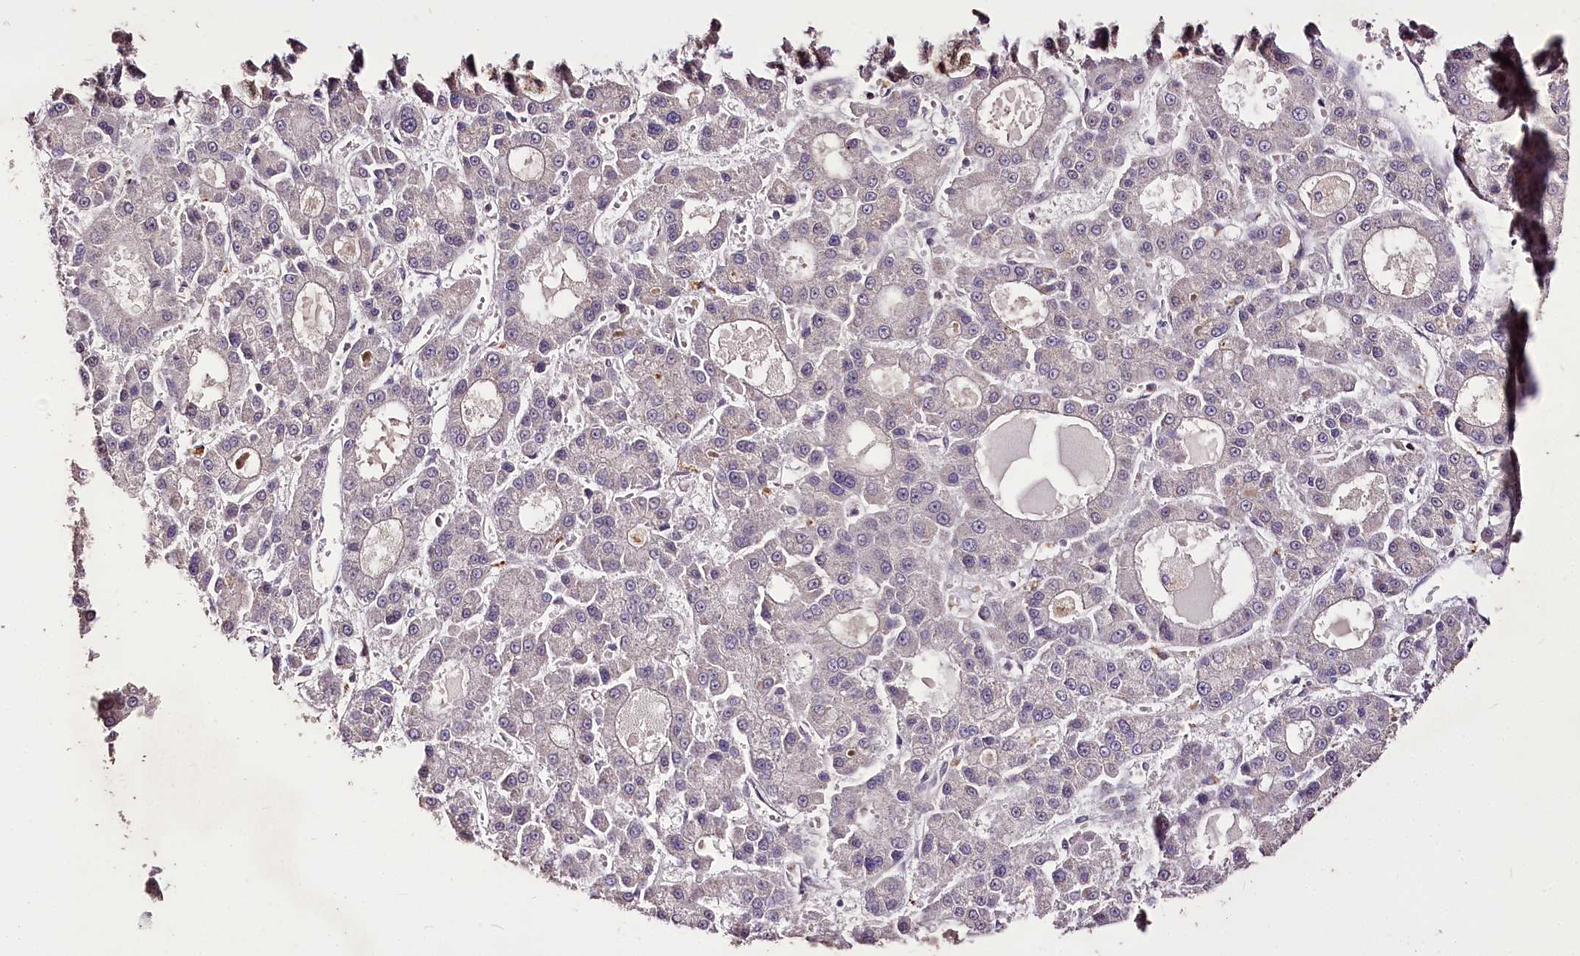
{"staining": {"intensity": "negative", "quantity": "none", "location": "none"}, "tissue": "liver cancer", "cell_type": "Tumor cells", "image_type": "cancer", "snomed": [{"axis": "morphology", "description": "Carcinoma, Hepatocellular, NOS"}, {"axis": "topography", "description": "Liver"}], "caption": "Immunohistochemistry (IHC) photomicrograph of human liver hepatocellular carcinoma stained for a protein (brown), which demonstrates no positivity in tumor cells.", "gene": "CARD19", "patient": {"sex": "male", "age": 70}}